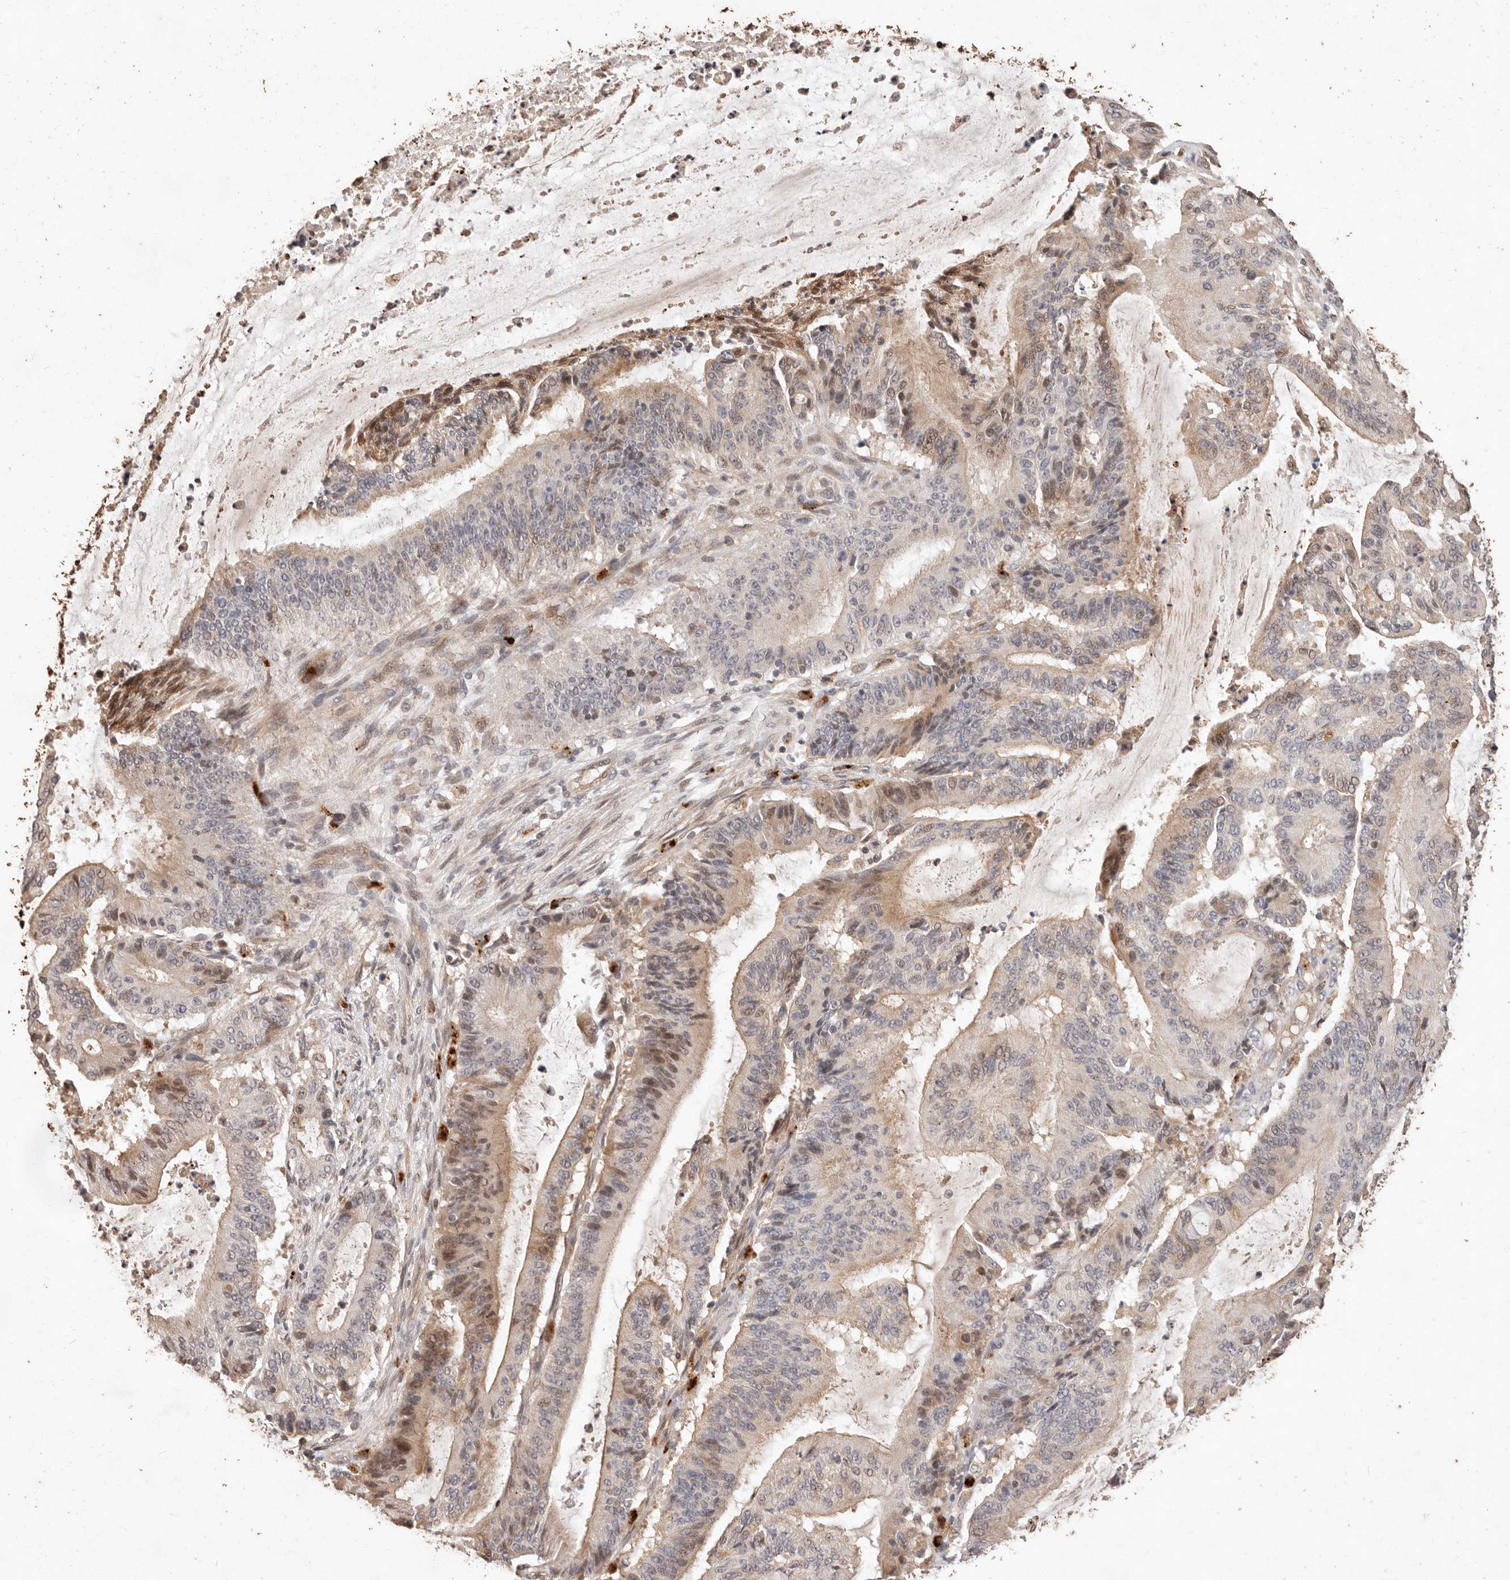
{"staining": {"intensity": "moderate", "quantity": "<25%", "location": "cytoplasmic/membranous,nuclear"}, "tissue": "liver cancer", "cell_type": "Tumor cells", "image_type": "cancer", "snomed": [{"axis": "morphology", "description": "Normal tissue, NOS"}, {"axis": "morphology", "description": "Cholangiocarcinoma"}, {"axis": "topography", "description": "Liver"}, {"axis": "topography", "description": "Peripheral nerve tissue"}], "caption": "Tumor cells show low levels of moderate cytoplasmic/membranous and nuclear staining in approximately <25% of cells in human cholangiocarcinoma (liver).", "gene": "KIF9", "patient": {"sex": "female", "age": 73}}